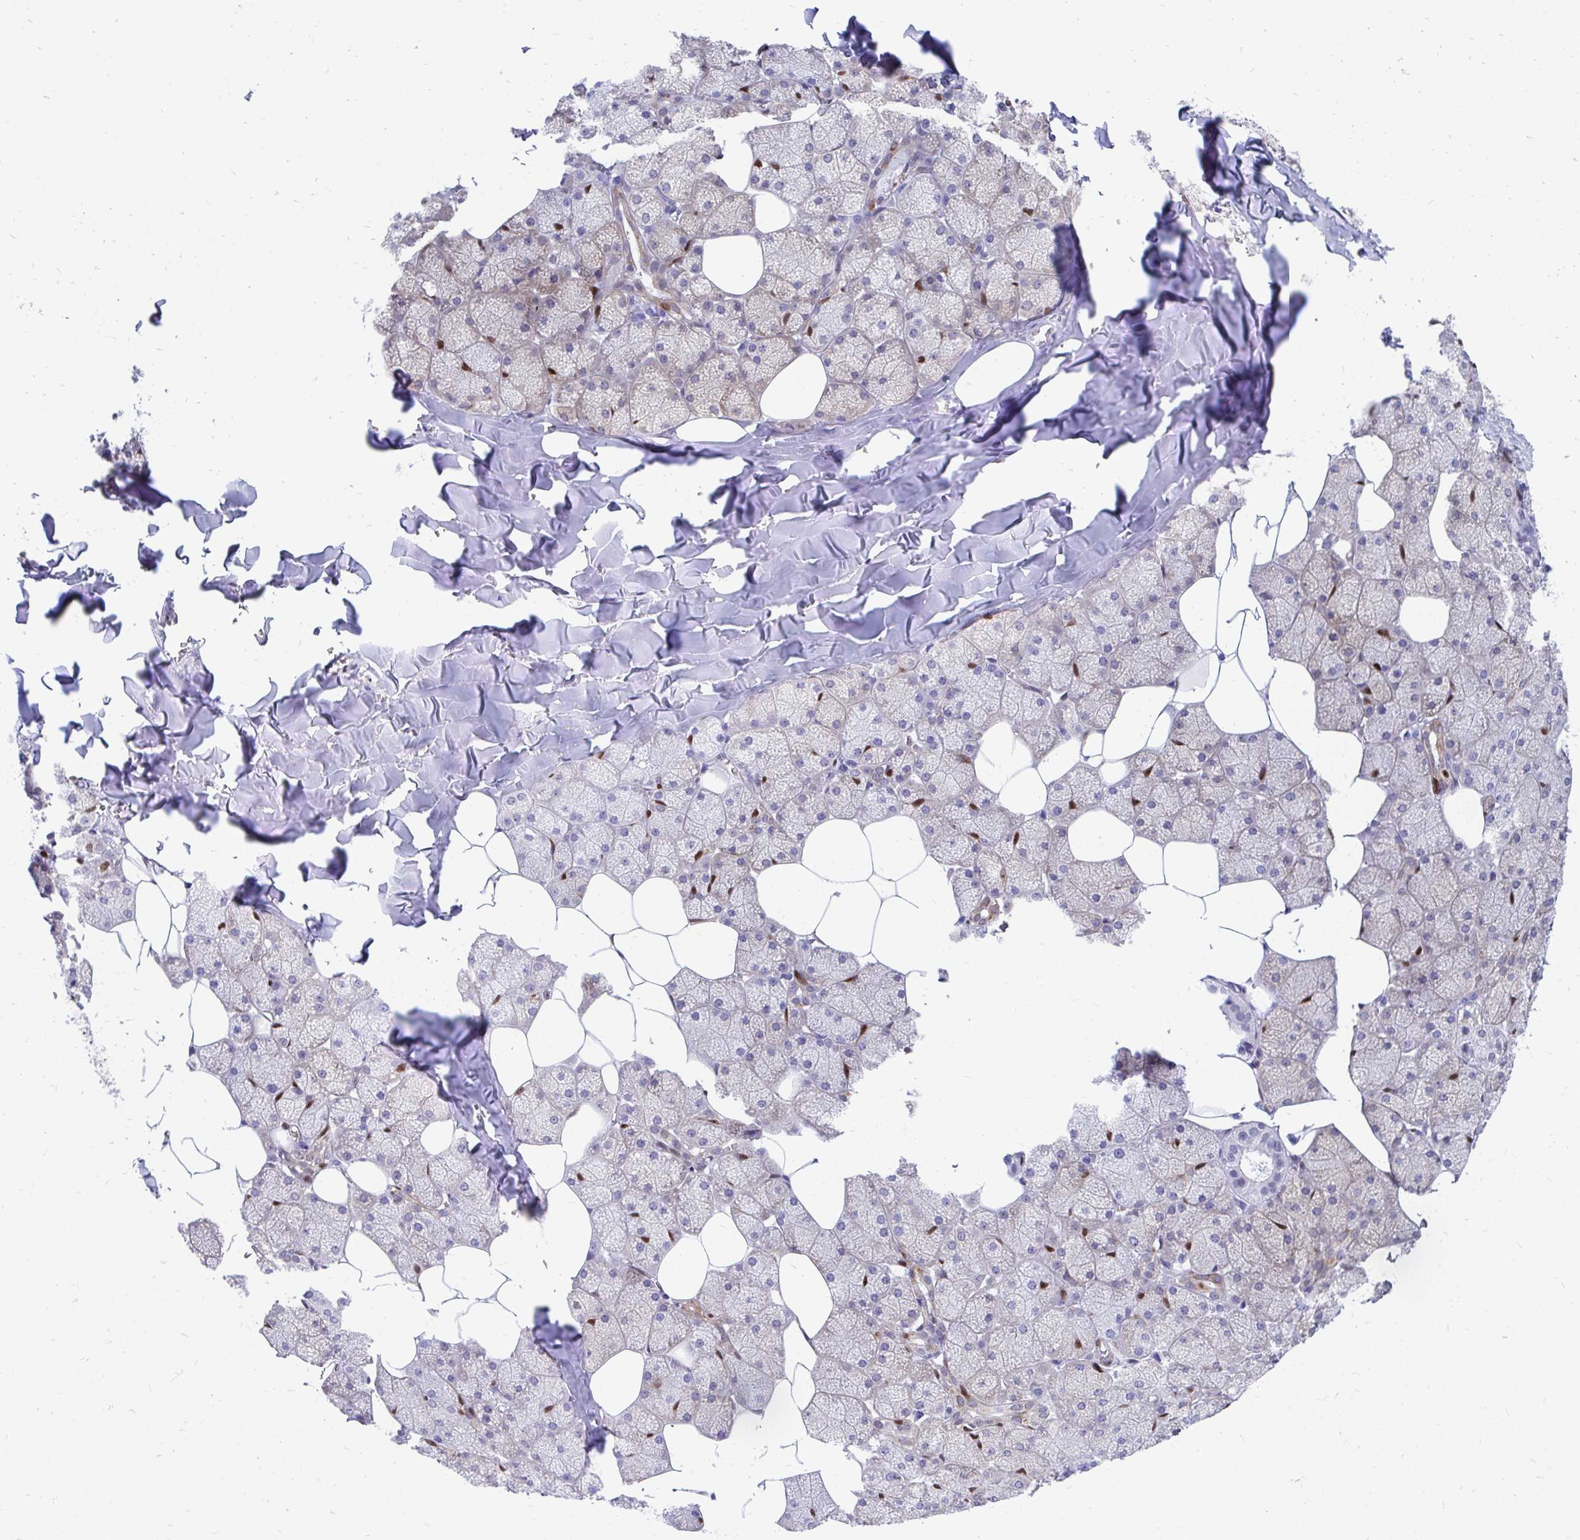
{"staining": {"intensity": "moderate", "quantity": "25%-75%", "location": "cytoplasmic/membranous,nuclear"}, "tissue": "salivary gland", "cell_type": "Glandular cells", "image_type": "normal", "snomed": [{"axis": "morphology", "description": "Normal tissue, NOS"}, {"axis": "topography", "description": "Salivary gland"}, {"axis": "topography", "description": "Peripheral nerve tissue"}], "caption": "A brown stain highlights moderate cytoplasmic/membranous,nuclear staining of a protein in glandular cells of benign human salivary gland. Using DAB (brown) and hematoxylin (blue) stains, captured at high magnification using brightfield microscopy.", "gene": "RBPMS", "patient": {"sex": "male", "age": 38}}